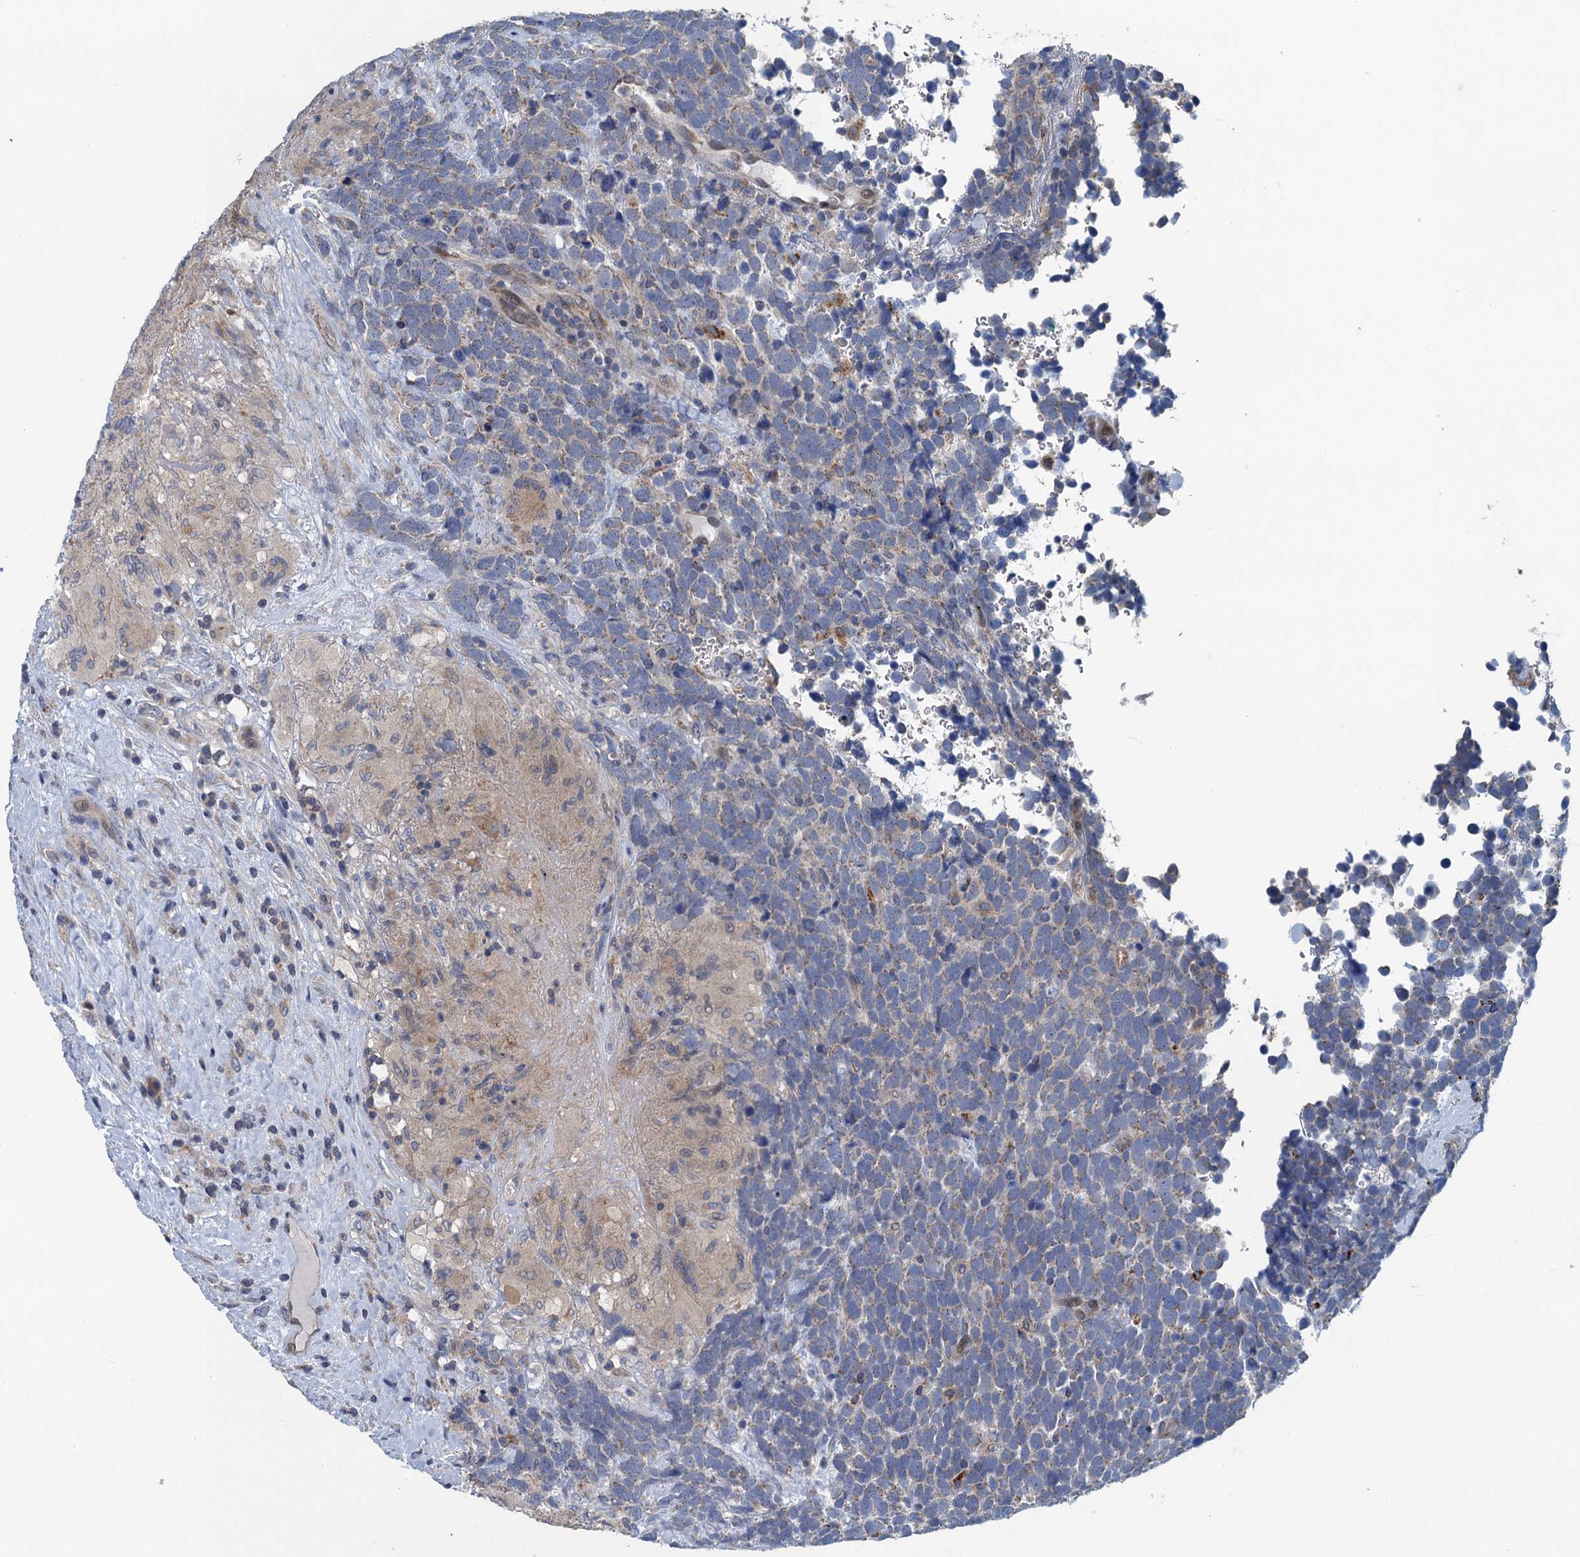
{"staining": {"intensity": "weak", "quantity": "25%-75%", "location": "cytoplasmic/membranous"}, "tissue": "urothelial cancer", "cell_type": "Tumor cells", "image_type": "cancer", "snomed": [{"axis": "morphology", "description": "Urothelial carcinoma, High grade"}, {"axis": "topography", "description": "Urinary bladder"}], "caption": "Immunohistochemistry of urothelial cancer displays low levels of weak cytoplasmic/membranous positivity in approximately 25%-75% of tumor cells.", "gene": "KBTBD8", "patient": {"sex": "female", "age": 82}}